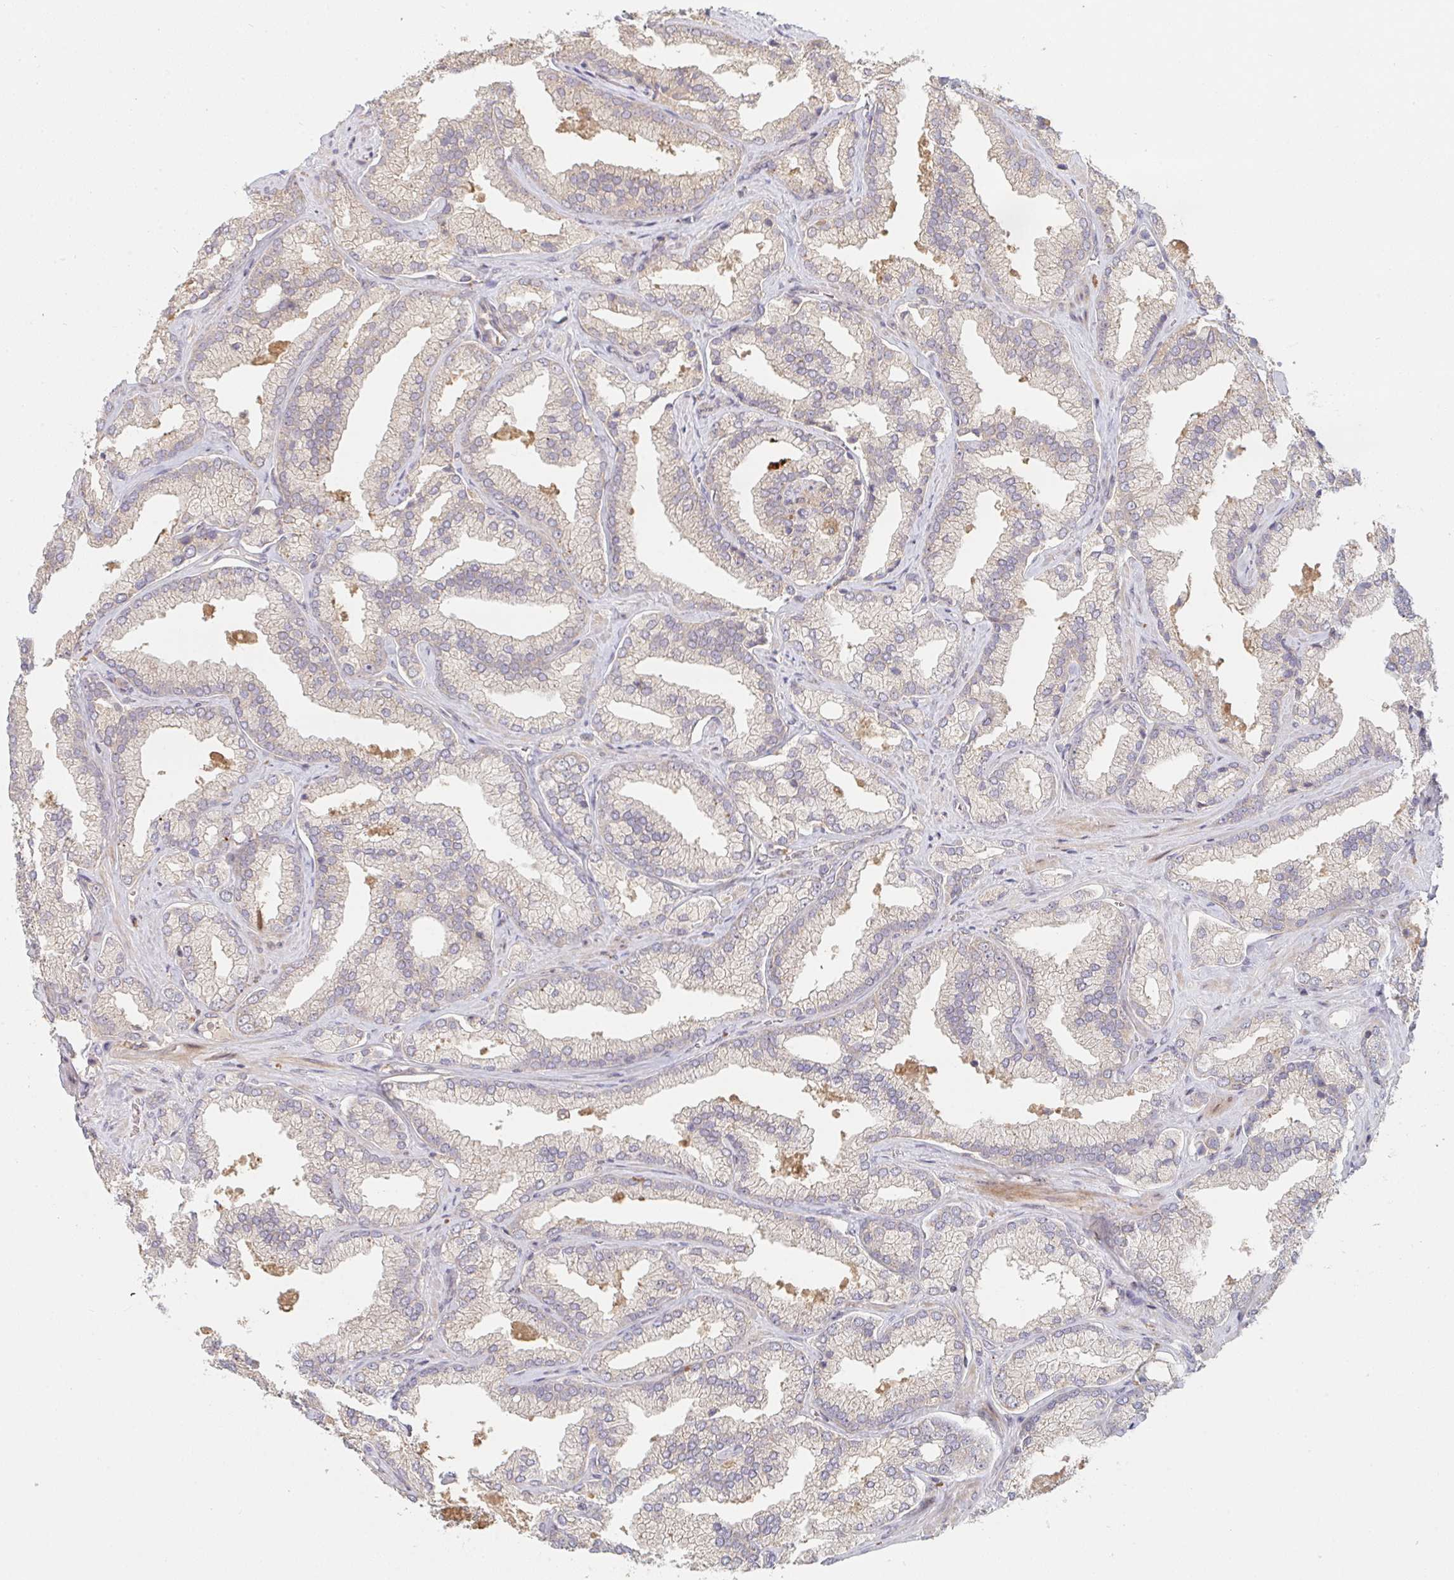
{"staining": {"intensity": "weak", "quantity": "25%-75%", "location": "cytoplasmic/membranous"}, "tissue": "prostate cancer", "cell_type": "Tumor cells", "image_type": "cancer", "snomed": [{"axis": "morphology", "description": "Adenocarcinoma, High grade"}, {"axis": "topography", "description": "Prostate"}], "caption": "An image of human prostate cancer (high-grade adenocarcinoma) stained for a protein displays weak cytoplasmic/membranous brown staining in tumor cells. (DAB IHC with brightfield microscopy, high magnification).", "gene": "DCST1", "patient": {"sex": "male", "age": 68}}